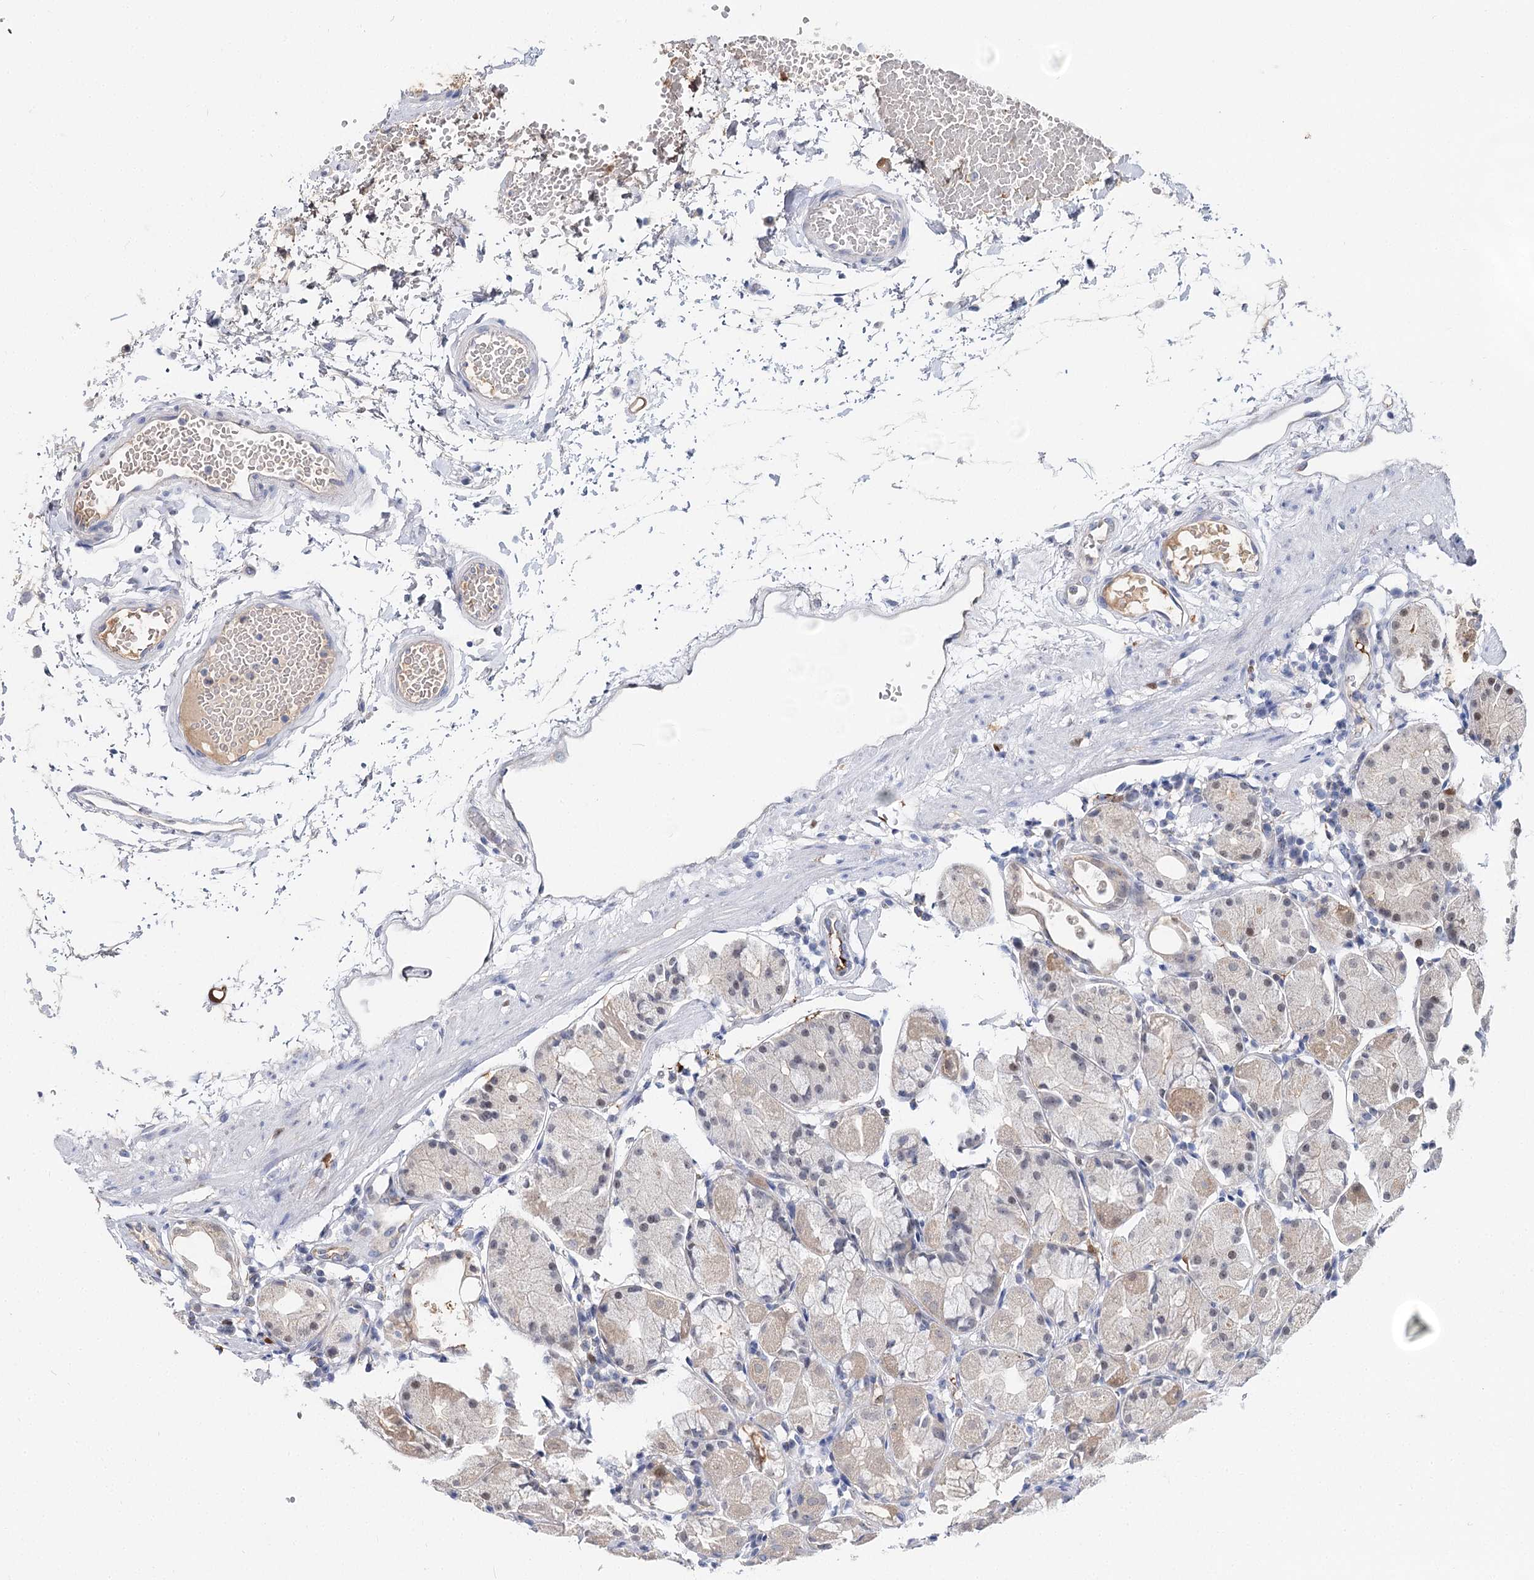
{"staining": {"intensity": "weak", "quantity": "<25%", "location": "nuclear"}, "tissue": "stomach", "cell_type": "Glandular cells", "image_type": "normal", "snomed": [{"axis": "morphology", "description": "Normal tissue, NOS"}, {"axis": "topography", "description": "Stomach"}, {"axis": "topography", "description": "Stomach, lower"}], "caption": "Histopathology image shows no significant protein positivity in glandular cells of unremarkable stomach. (DAB (3,3'-diaminobenzidine) immunohistochemistry, high magnification).", "gene": "UGP2", "patient": {"sex": "female", "age": 75}}